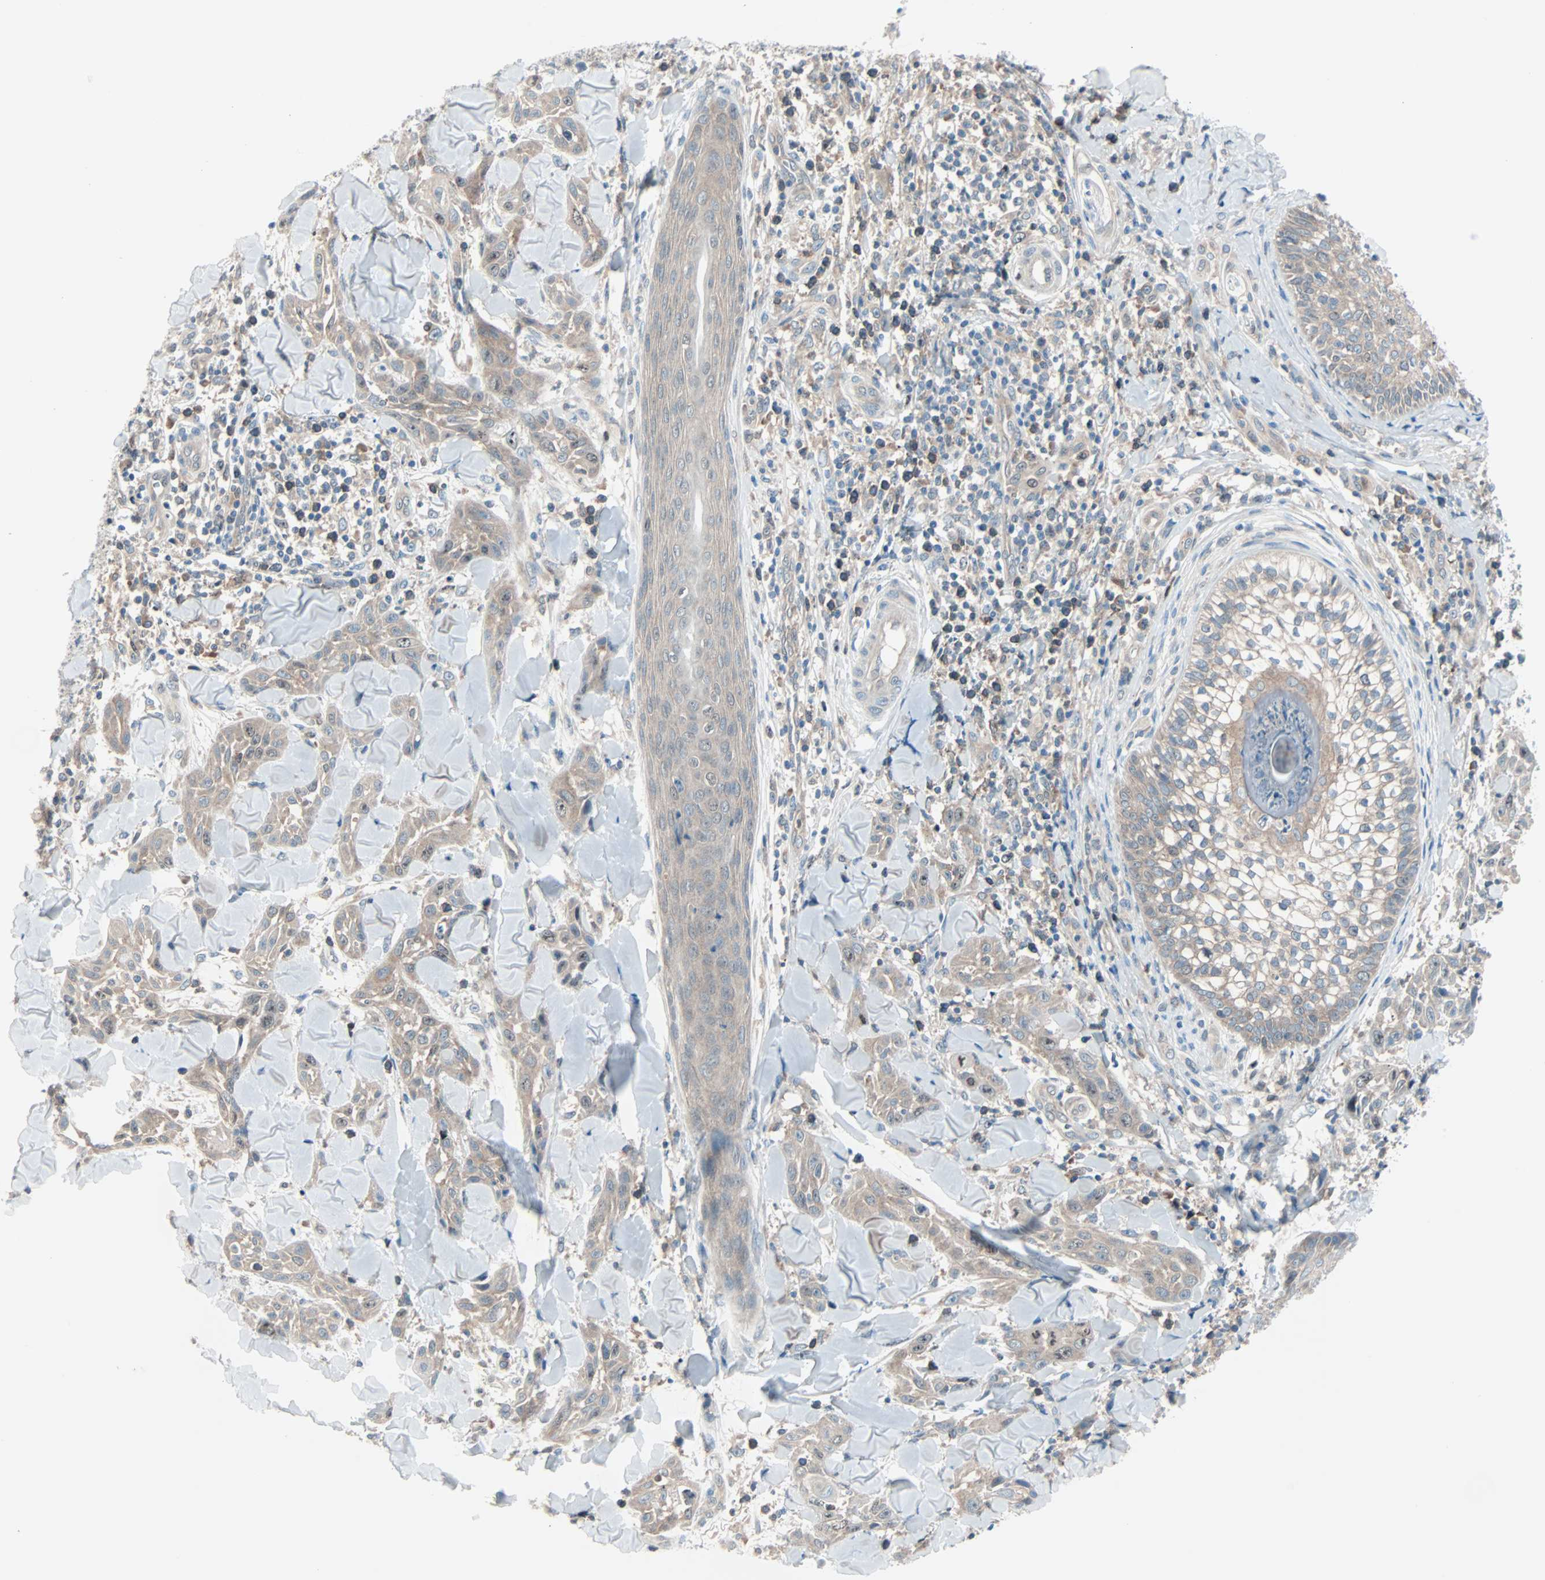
{"staining": {"intensity": "weak", "quantity": ">75%", "location": "cytoplasmic/membranous"}, "tissue": "skin cancer", "cell_type": "Tumor cells", "image_type": "cancer", "snomed": [{"axis": "morphology", "description": "Squamous cell carcinoma, NOS"}, {"axis": "topography", "description": "Skin"}], "caption": "Skin cancer (squamous cell carcinoma) stained with a protein marker shows weak staining in tumor cells.", "gene": "SMIM8", "patient": {"sex": "male", "age": 24}}